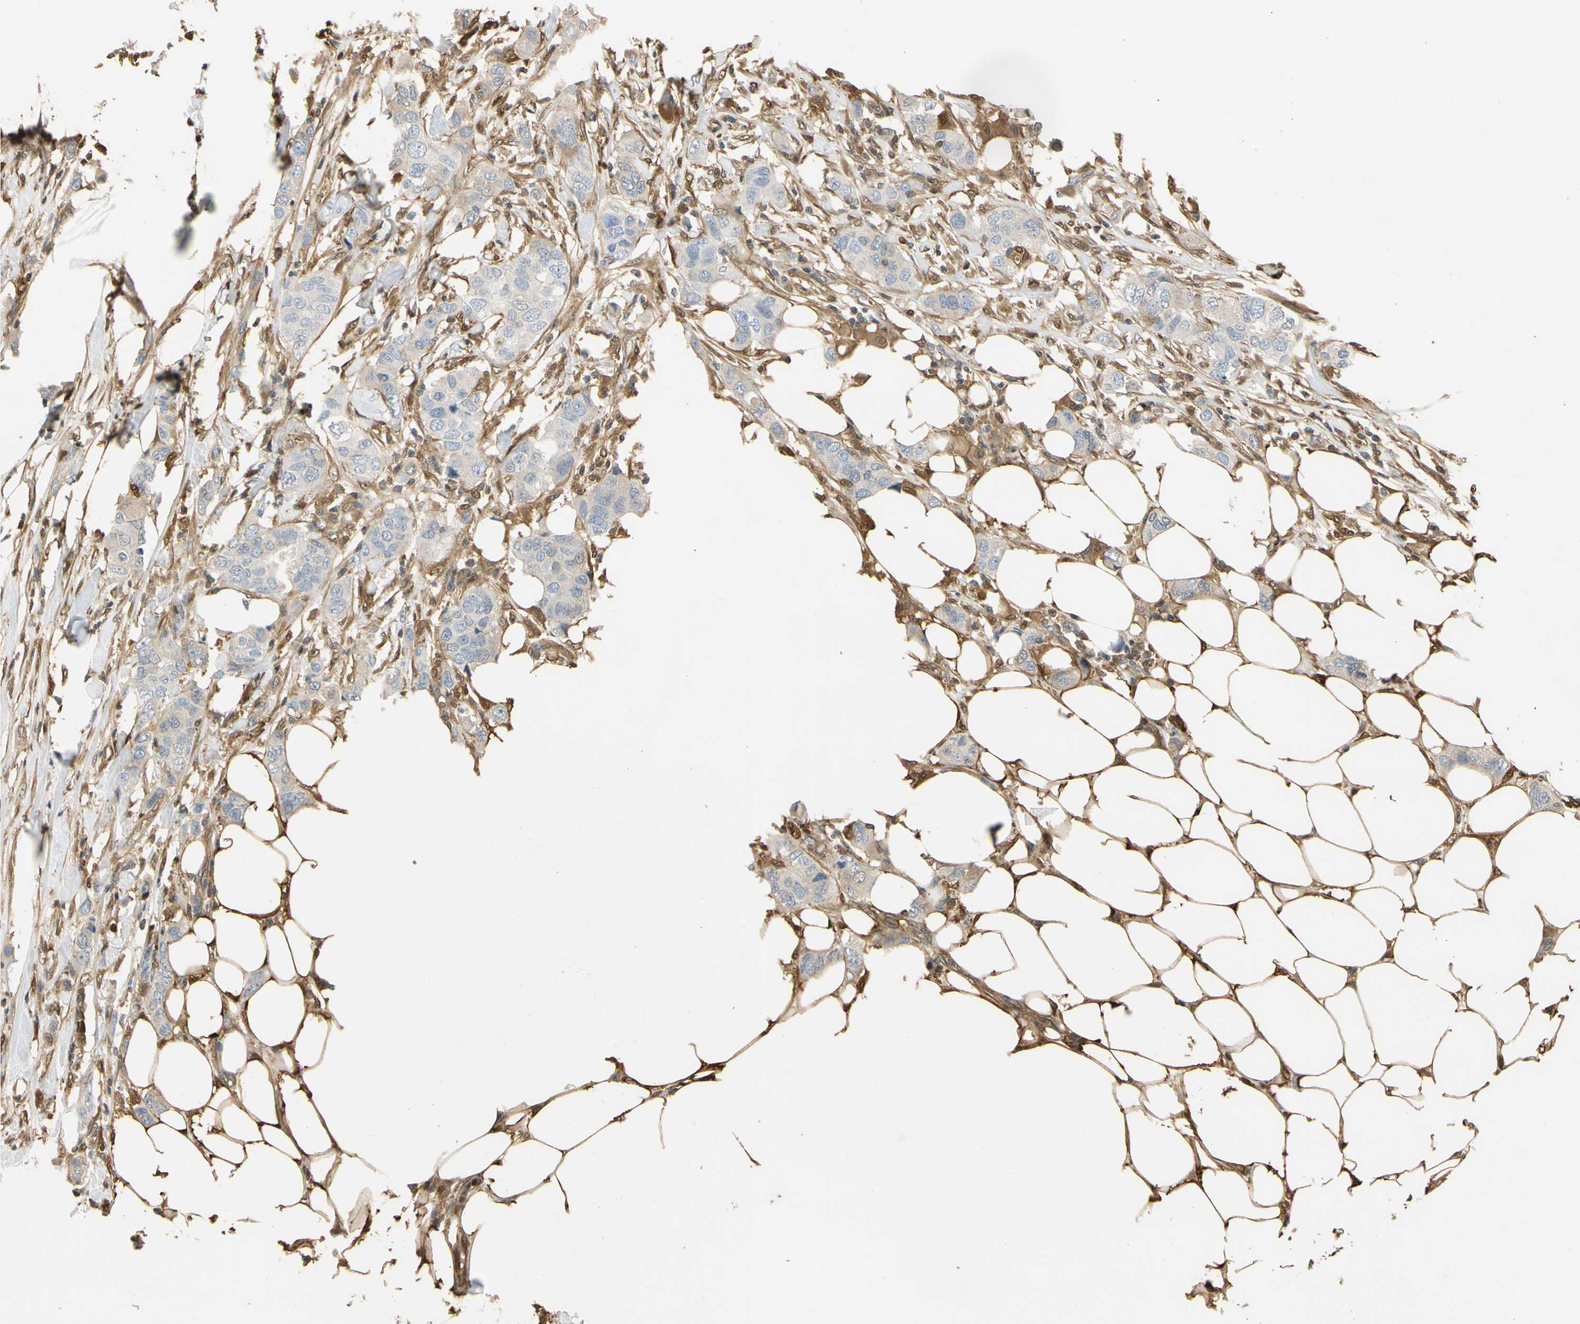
{"staining": {"intensity": "weak", "quantity": ">75%", "location": "cytoplasmic/membranous"}, "tissue": "breast cancer", "cell_type": "Tumor cells", "image_type": "cancer", "snomed": [{"axis": "morphology", "description": "Duct carcinoma"}, {"axis": "topography", "description": "Breast"}], "caption": "Immunohistochemistry histopathology image of neoplastic tissue: breast cancer stained using immunohistochemistry exhibits low levels of weak protein expression localized specifically in the cytoplasmic/membranous of tumor cells, appearing as a cytoplasmic/membranous brown color.", "gene": "S100A6", "patient": {"sex": "female", "age": 50}}